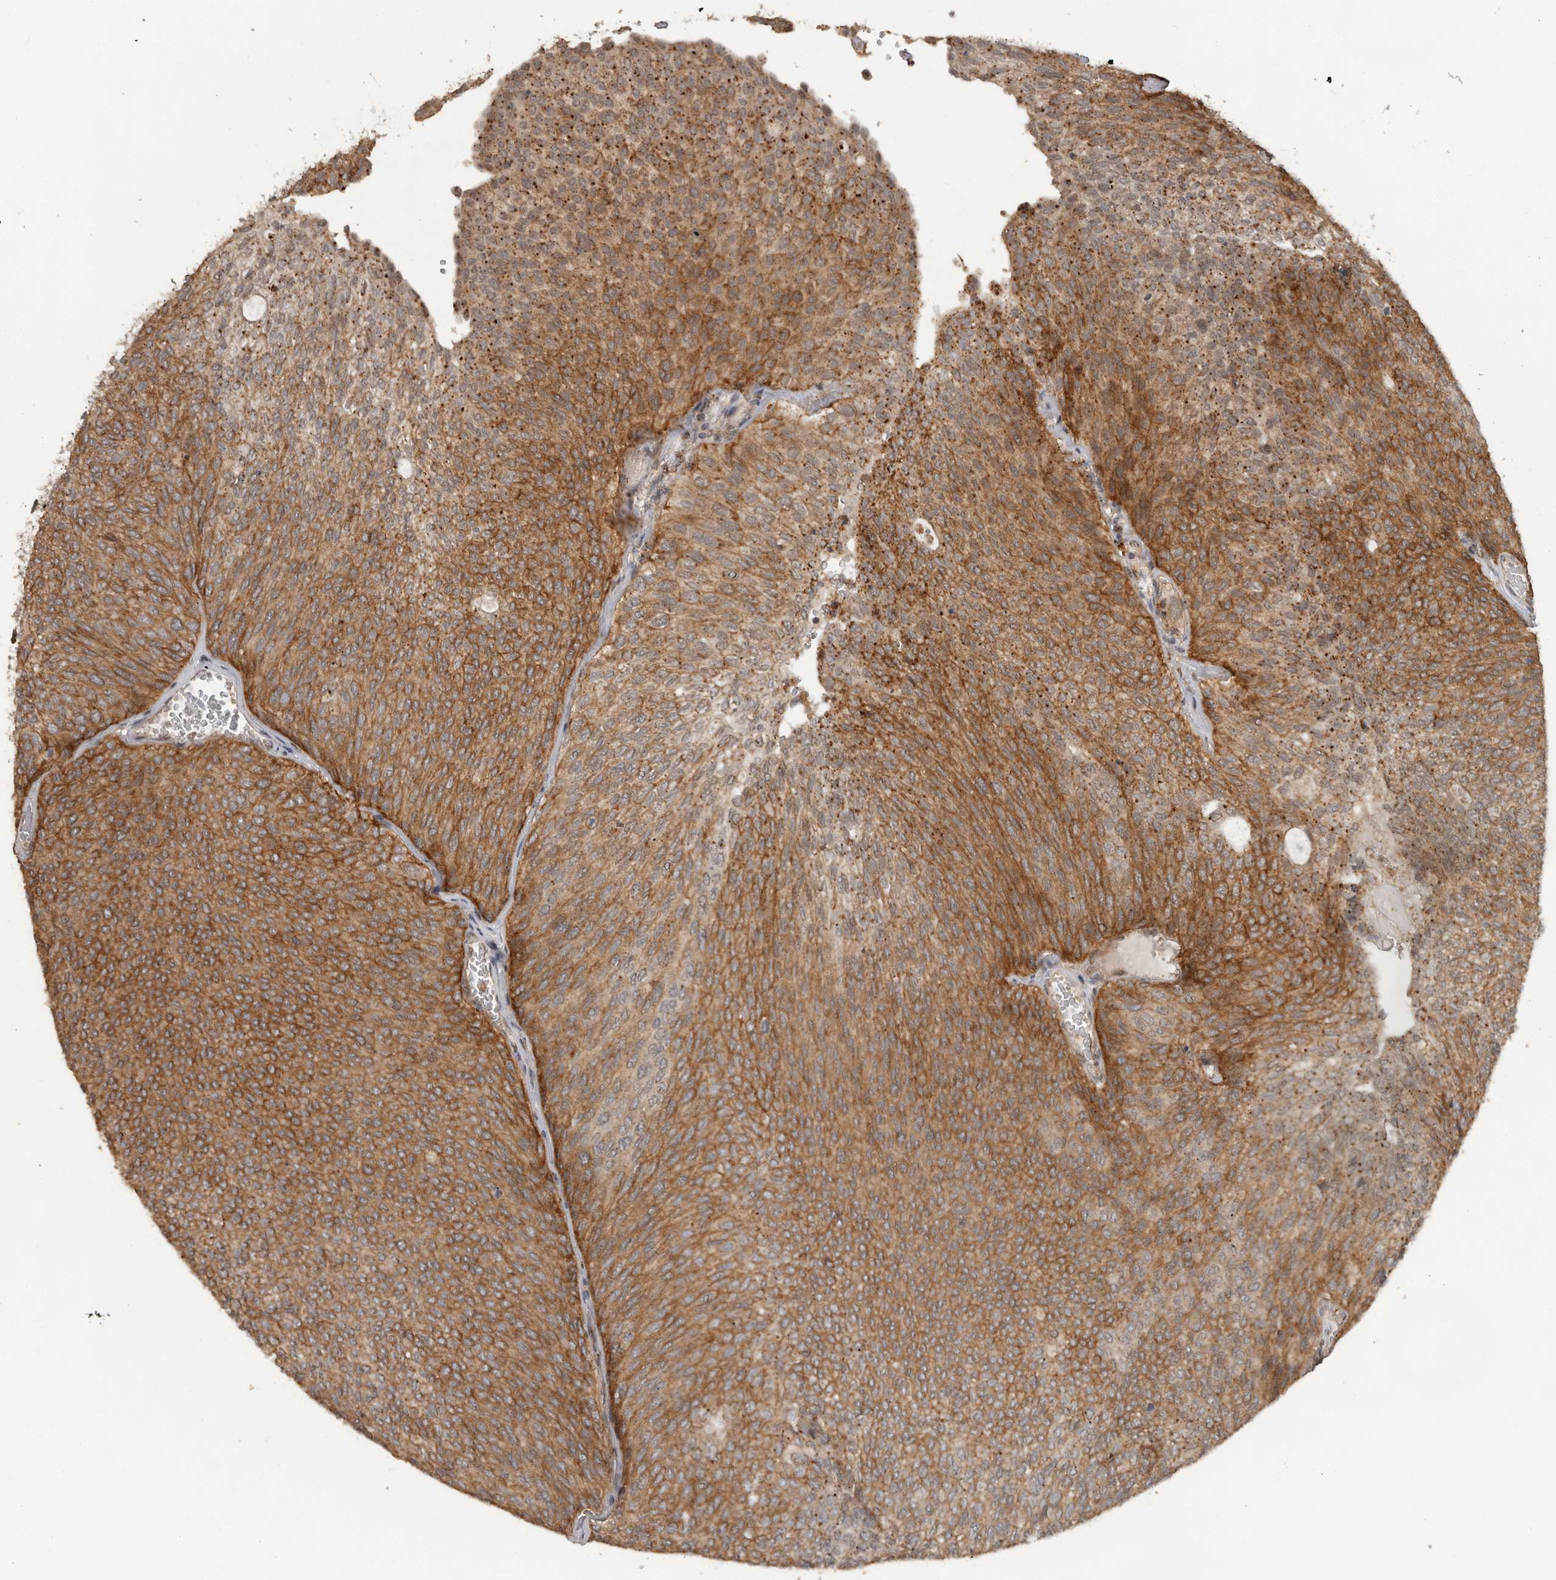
{"staining": {"intensity": "moderate", "quantity": ">75%", "location": "cytoplasmic/membranous"}, "tissue": "urothelial cancer", "cell_type": "Tumor cells", "image_type": "cancer", "snomed": [{"axis": "morphology", "description": "Urothelial carcinoma, Low grade"}, {"axis": "topography", "description": "Urinary bladder"}], "caption": "A high-resolution micrograph shows immunohistochemistry (IHC) staining of urothelial carcinoma (low-grade), which shows moderate cytoplasmic/membranous expression in approximately >75% of tumor cells.", "gene": "CEP350", "patient": {"sex": "female", "age": 79}}